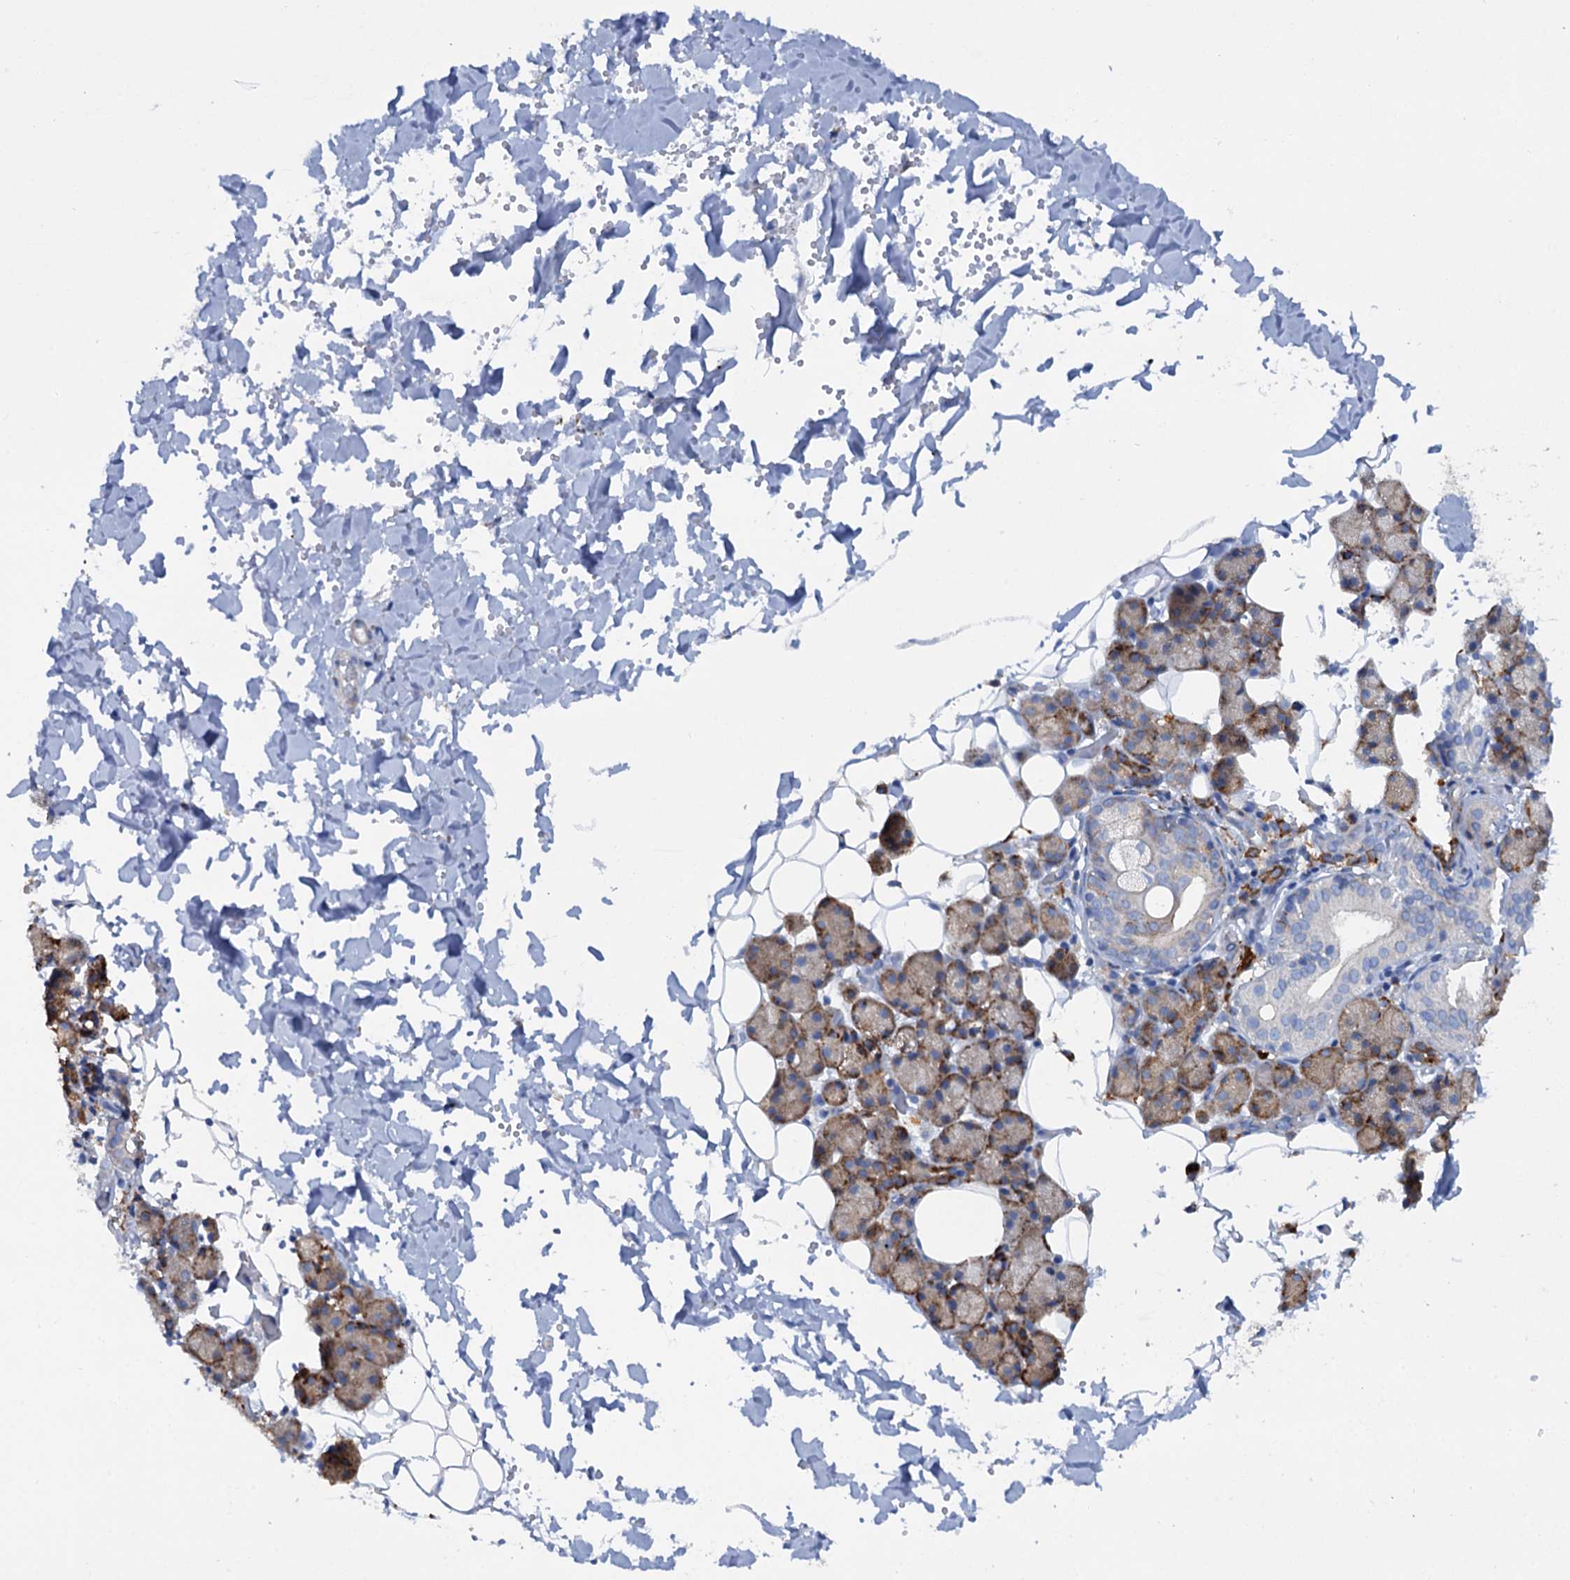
{"staining": {"intensity": "moderate", "quantity": "25%-75%", "location": "cytoplasmic/membranous"}, "tissue": "salivary gland", "cell_type": "Glandular cells", "image_type": "normal", "snomed": [{"axis": "morphology", "description": "Normal tissue, NOS"}, {"axis": "topography", "description": "Salivary gland"}], "caption": "IHC of benign human salivary gland displays medium levels of moderate cytoplasmic/membranous staining in about 25%-75% of glandular cells.", "gene": "SHE", "patient": {"sex": "female", "age": 33}}